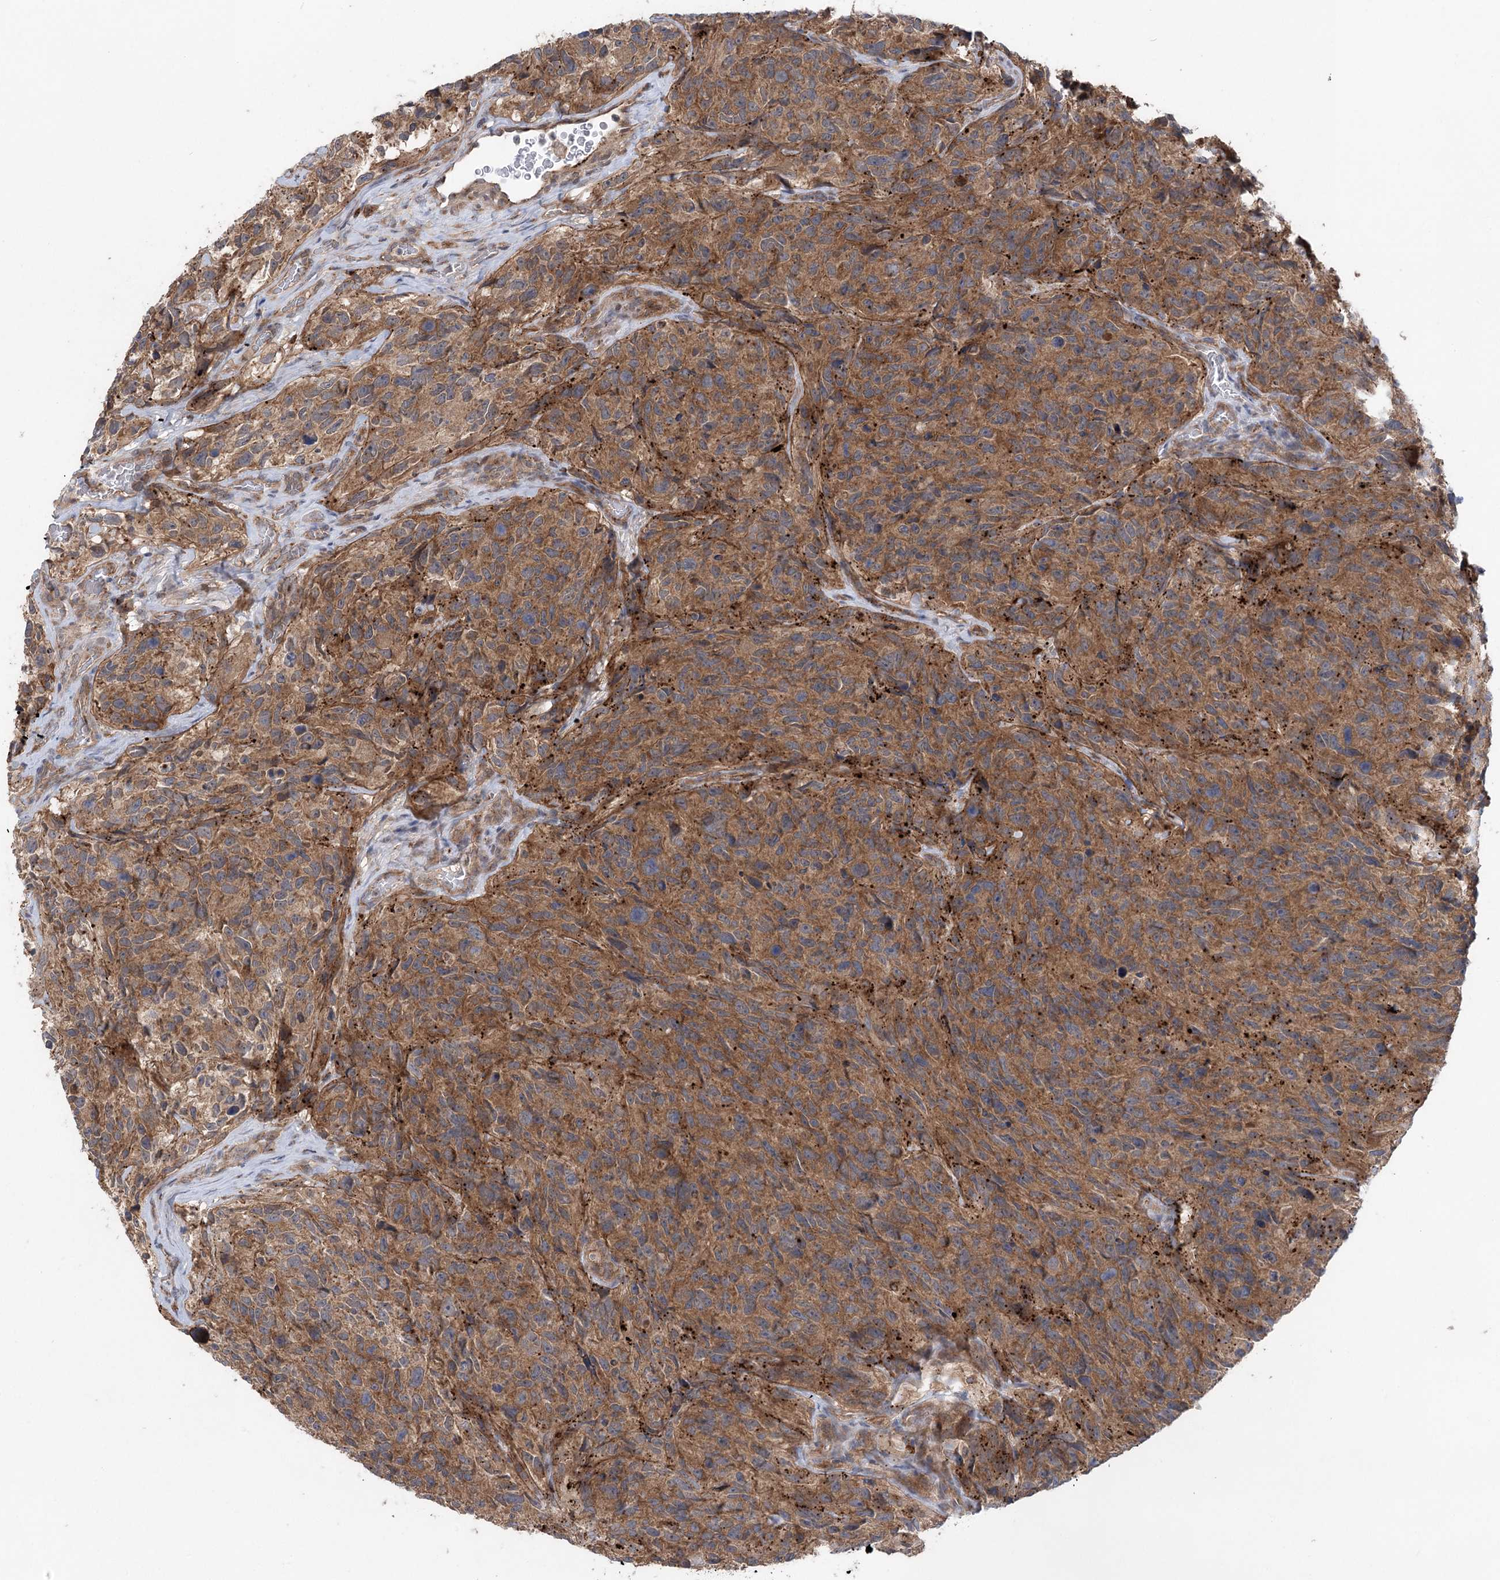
{"staining": {"intensity": "moderate", "quantity": ">75%", "location": "cytoplasmic/membranous"}, "tissue": "glioma", "cell_type": "Tumor cells", "image_type": "cancer", "snomed": [{"axis": "morphology", "description": "Glioma, malignant, High grade"}, {"axis": "topography", "description": "Brain"}], "caption": "Malignant high-grade glioma stained with DAB immunohistochemistry (IHC) displays medium levels of moderate cytoplasmic/membranous staining in about >75% of tumor cells. (Stains: DAB (3,3'-diaminobenzidine) in brown, nuclei in blue, Microscopy: brightfield microscopy at high magnification).", "gene": "METTL24", "patient": {"sex": "male", "age": 69}}